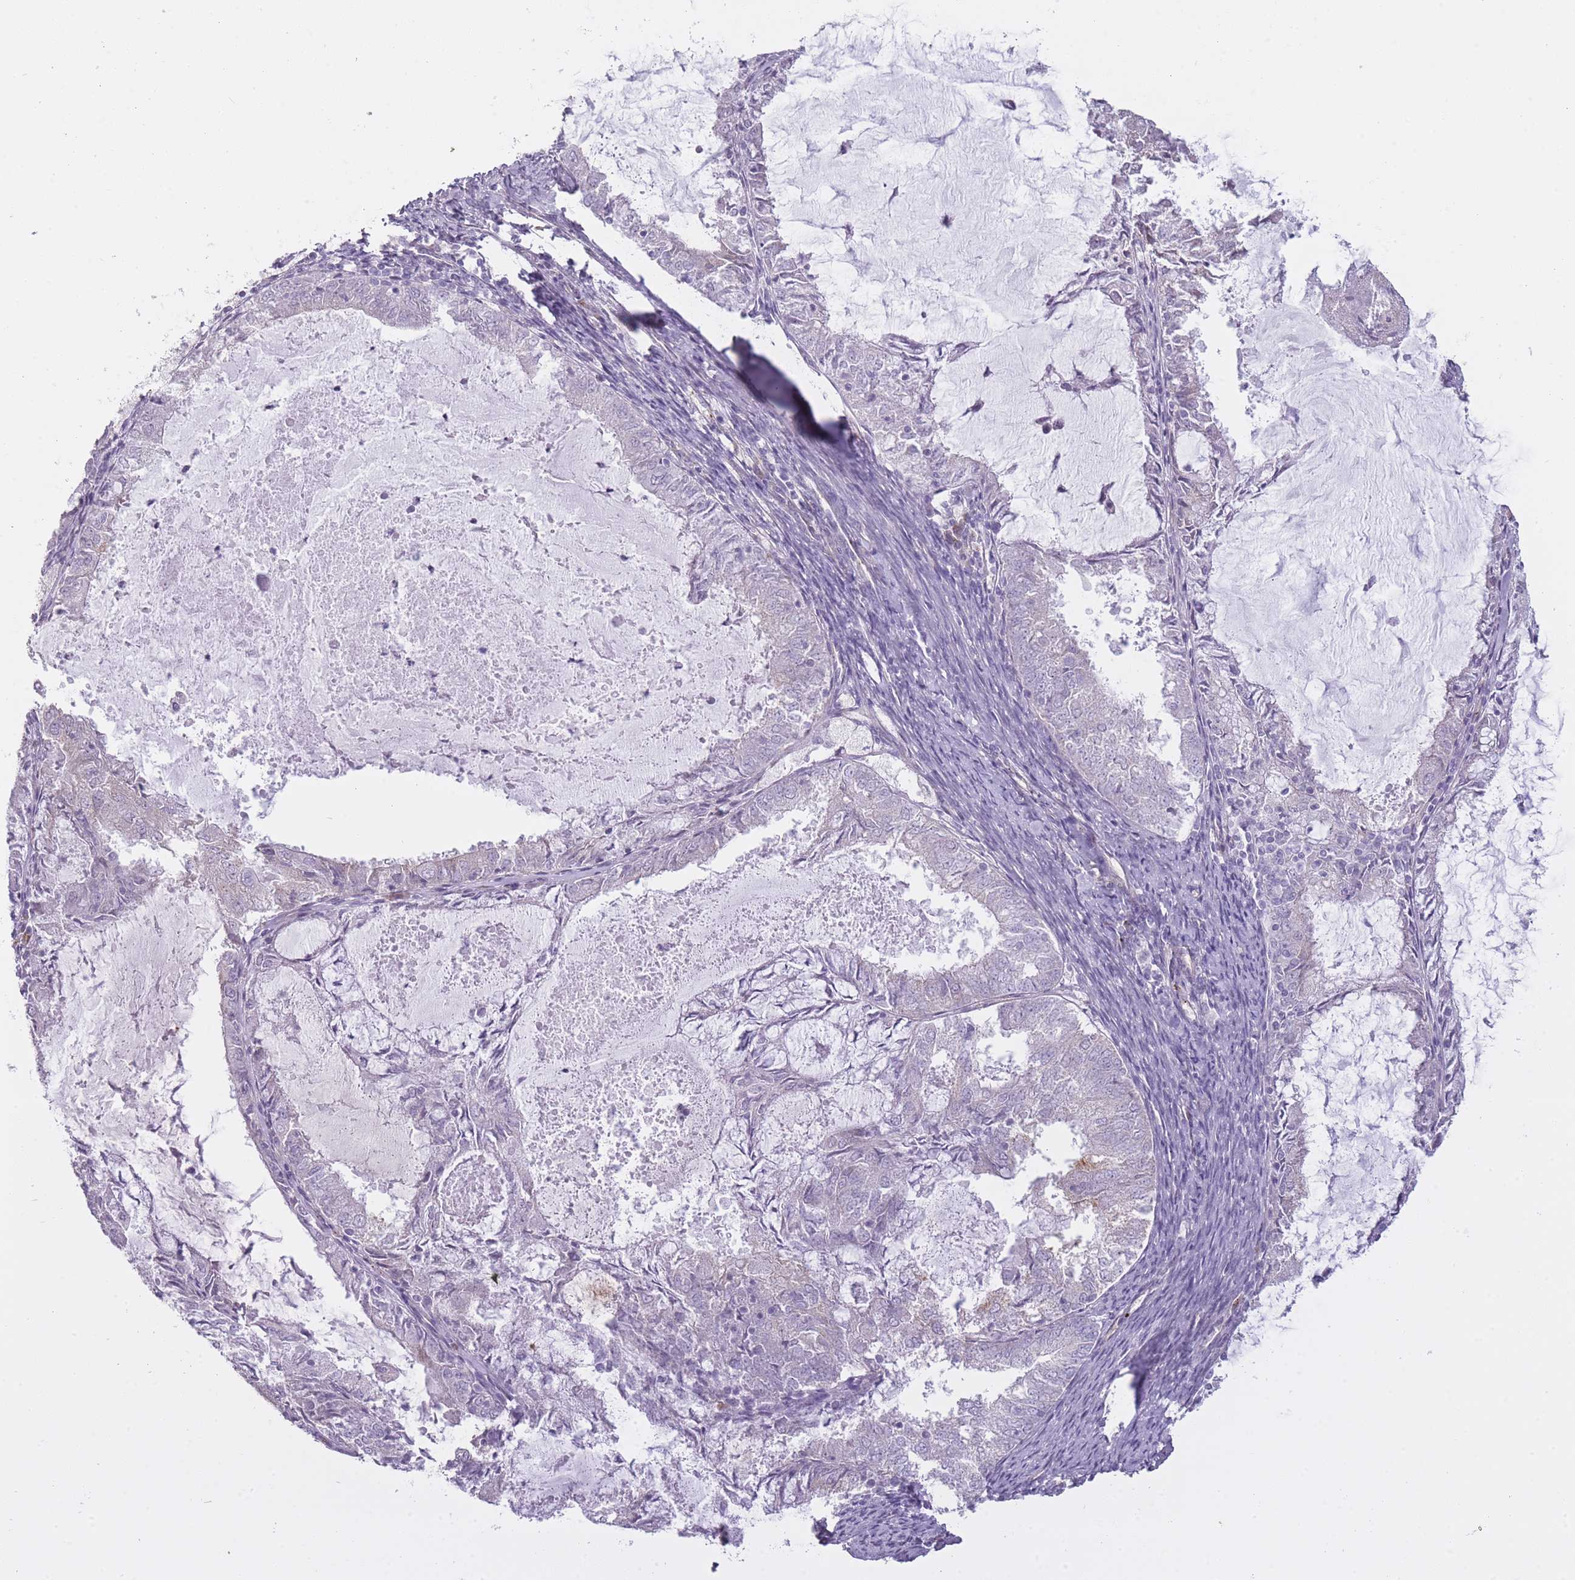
{"staining": {"intensity": "negative", "quantity": "none", "location": "none"}, "tissue": "endometrial cancer", "cell_type": "Tumor cells", "image_type": "cancer", "snomed": [{"axis": "morphology", "description": "Adenocarcinoma, NOS"}, {"axis": "topography", "description": "Endometrium"}], "caption": "This is a photomicrograph of immunohistochemistry (IHC) staining of endometrial adenocarcinoma, which shows no expression in tumor cells. (Brightfield microscopy of DAB immunohistochemistry (IHC) at high magnification).", "gene": "PGRMC2", "patient": {"sex": "female", "age": 57}}